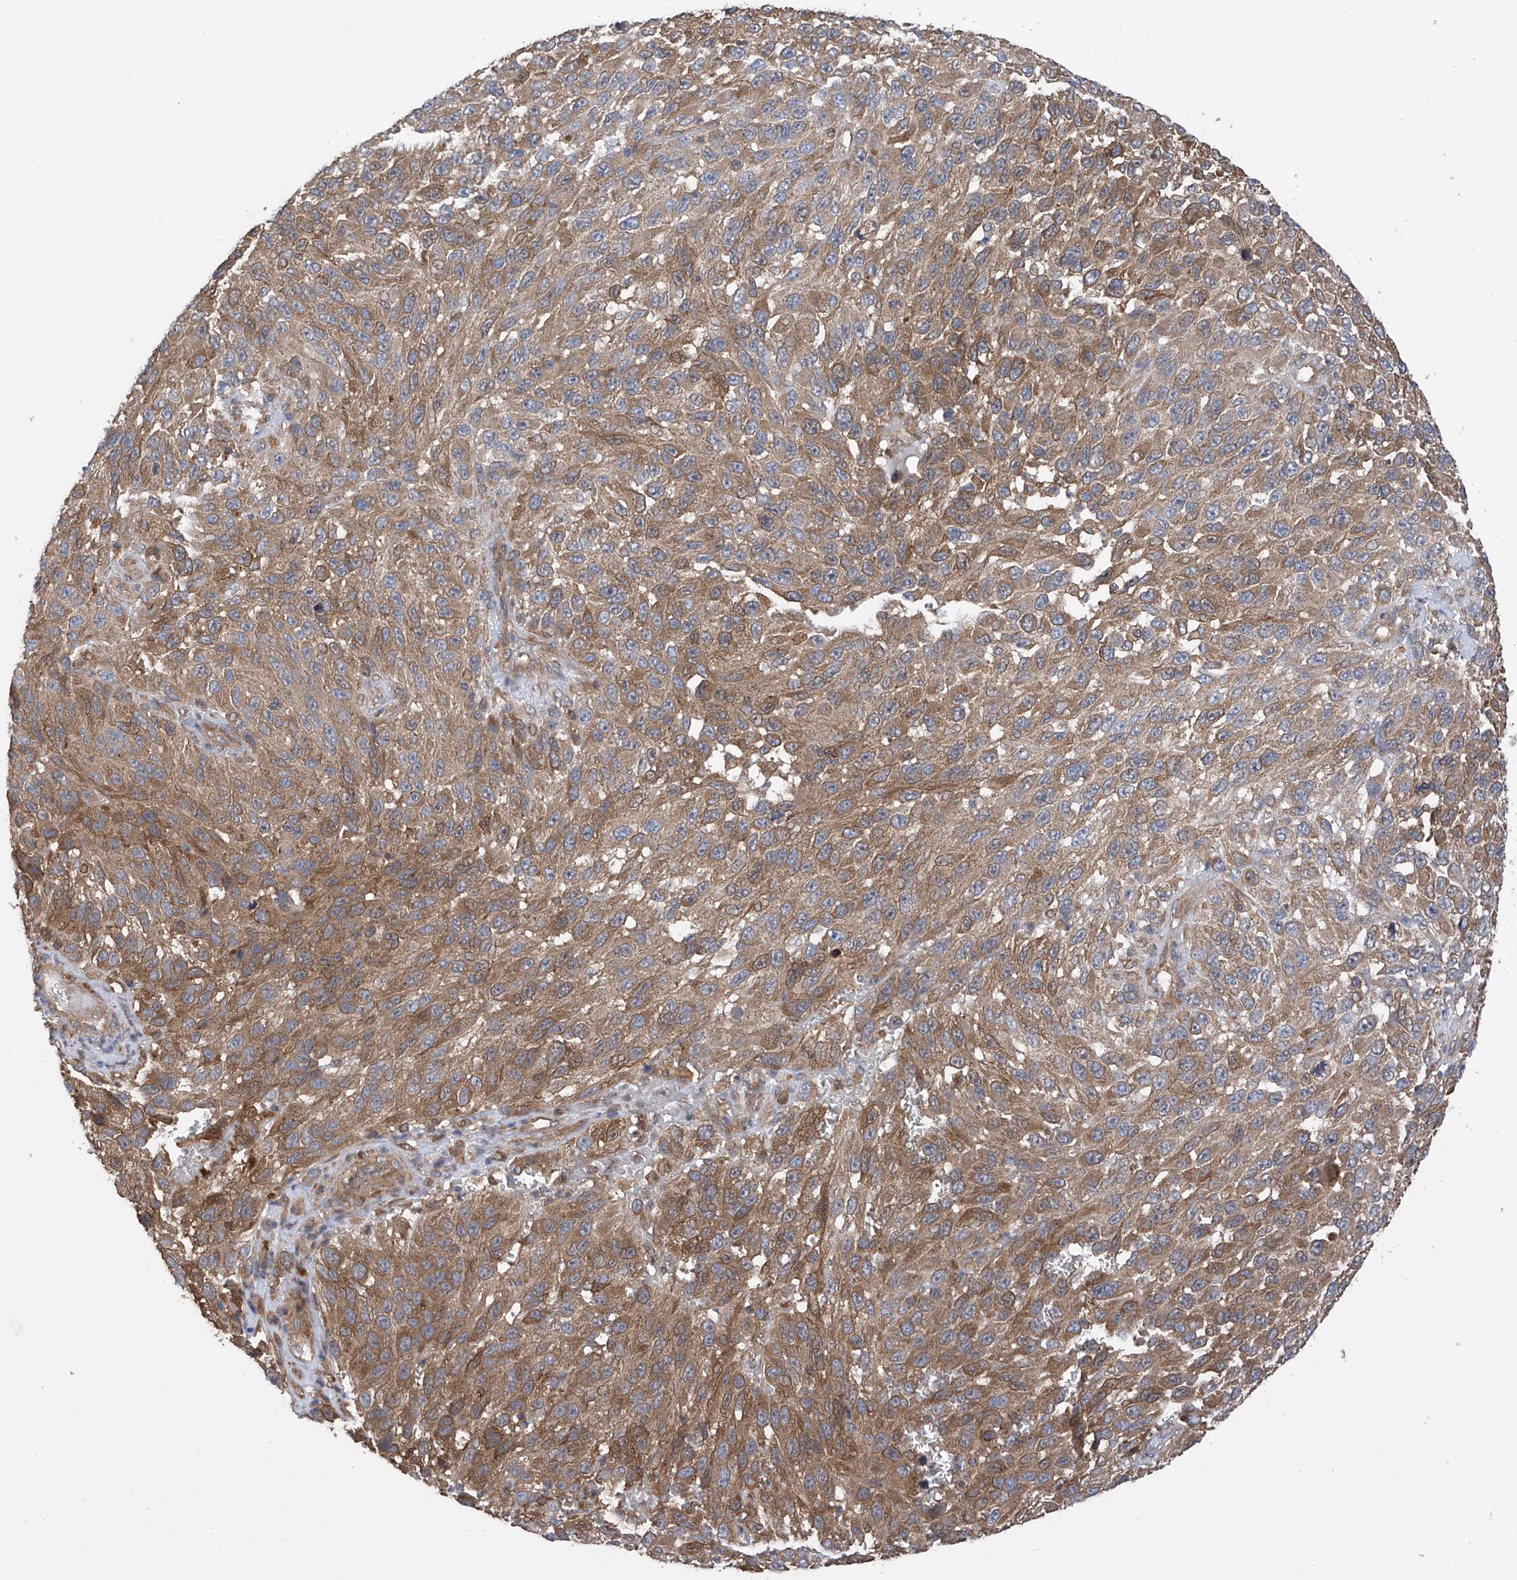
{"staining": {"intensity": "moderate", "quantity": ">75%", "location": "cytoplasmic/membranous"}, "tissue": "melanoma", "cell_type": "Tumor cells", "image_type": "cancer", "snomed": [{"axis": "morphology", "description": "Malignant melanoma, NOS"}, {"axis": "topography", "description": "Skin"}], "caption": "Malignant melanoma stained with a protein marker demonstrates moderate staining in tumor cells.", "gene": "CHPF", "patient": {"sex": "female", "age": 96}}